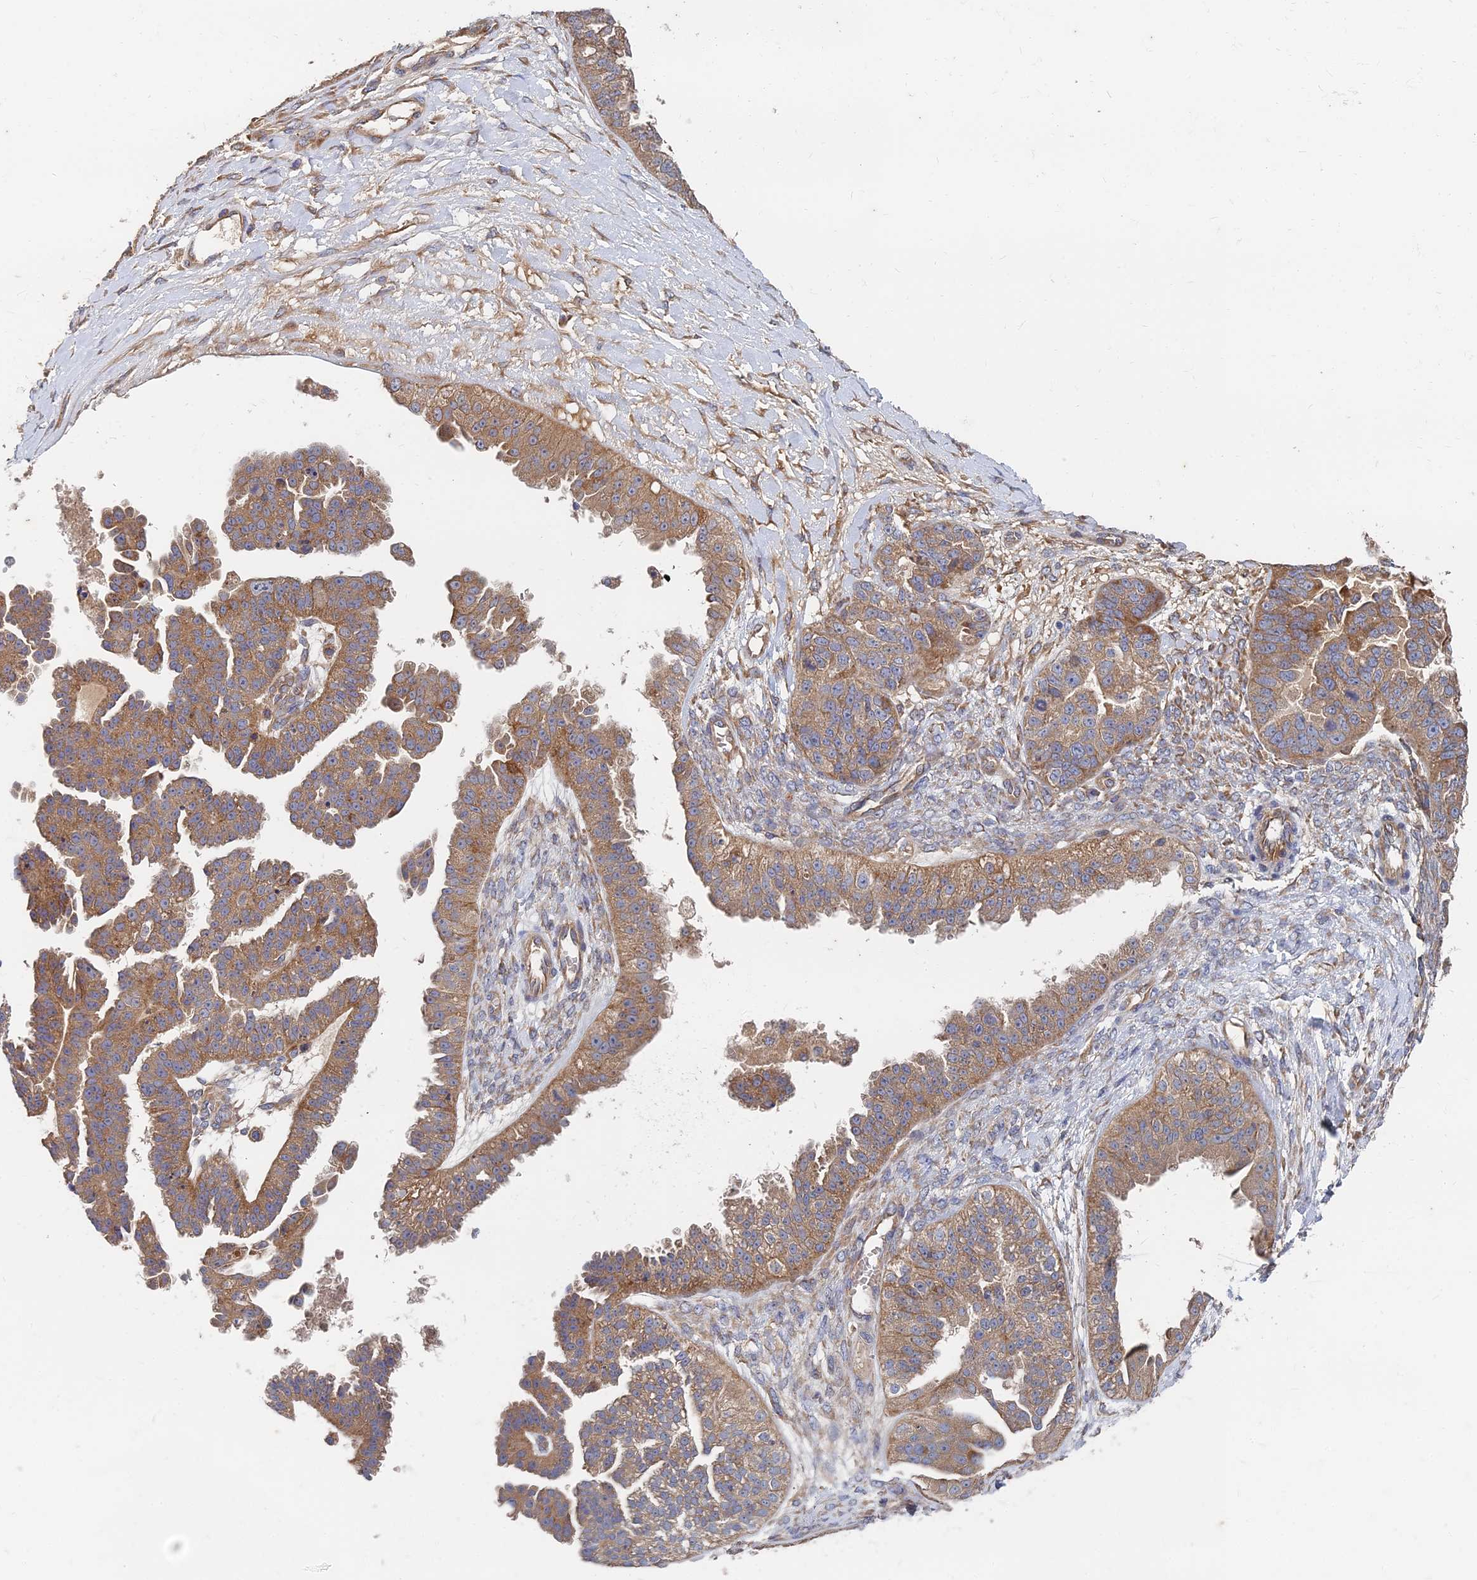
{"staining": {"intensity": "moderate", "quantity": ">75%", "location": "cytoplasmic/membranous"}, "tissue": "ovarian cancer", "cell_type": "Tumor cells", "image_type": "cancer", "snomed": [{"axis": "morphology", "description": "Cystadenocarcinoma, serous, NOS"}, {"axis": "topography", "description": "Ovary"}], "caption": "Brown immunohistochemical staining in ovarian serous cystadenocarcinoma demonstrates moderate cytoplasmic/membranous staining in approximately >75% of tumor cells. (DAB = brown stain, brightfield microscopy at high magnification).", "gene": "CCZ1", "patient": {"sex": "female", "age": 58}}